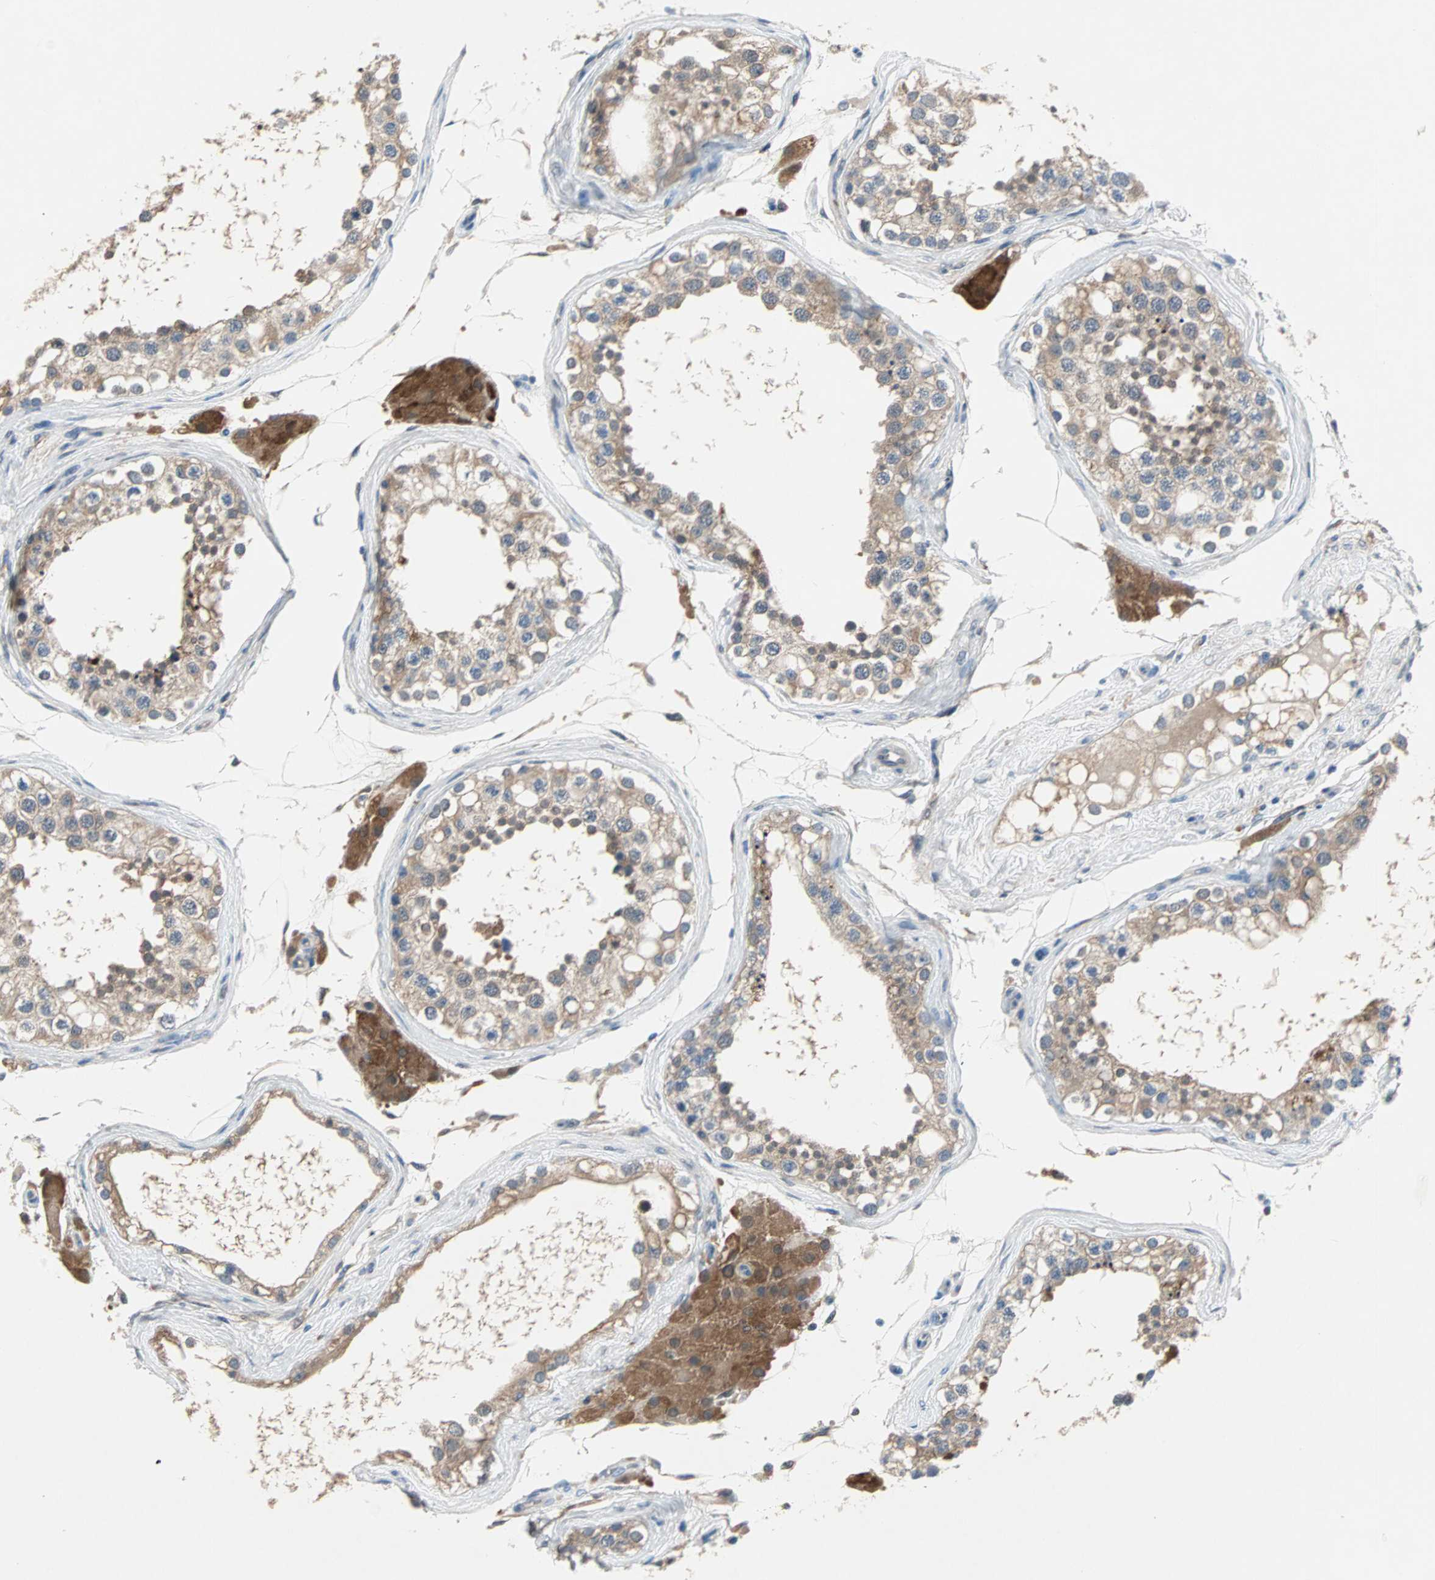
{"staining": {"intensity": "moderate", "quantity": ">75%", "location": "cytoplasmic/membranous"}, "tissue": "testis", "cell_type": "Cells in seminiferous ducts", "image_type": "normal", "snomed": [{"axis": "morphology", "description": "Normal tissue, NOS"}, {"axis": "topography", "description": "Testis"}], "caption": "This is an image of immunohistochemistry (IHC) staining of benign testis, which shows moderate positivity in the cytoplasmic/membranous of cells in seminiferous ducts.", "gene": "MPI", "patient": {"sex": "male", "age": 68}}